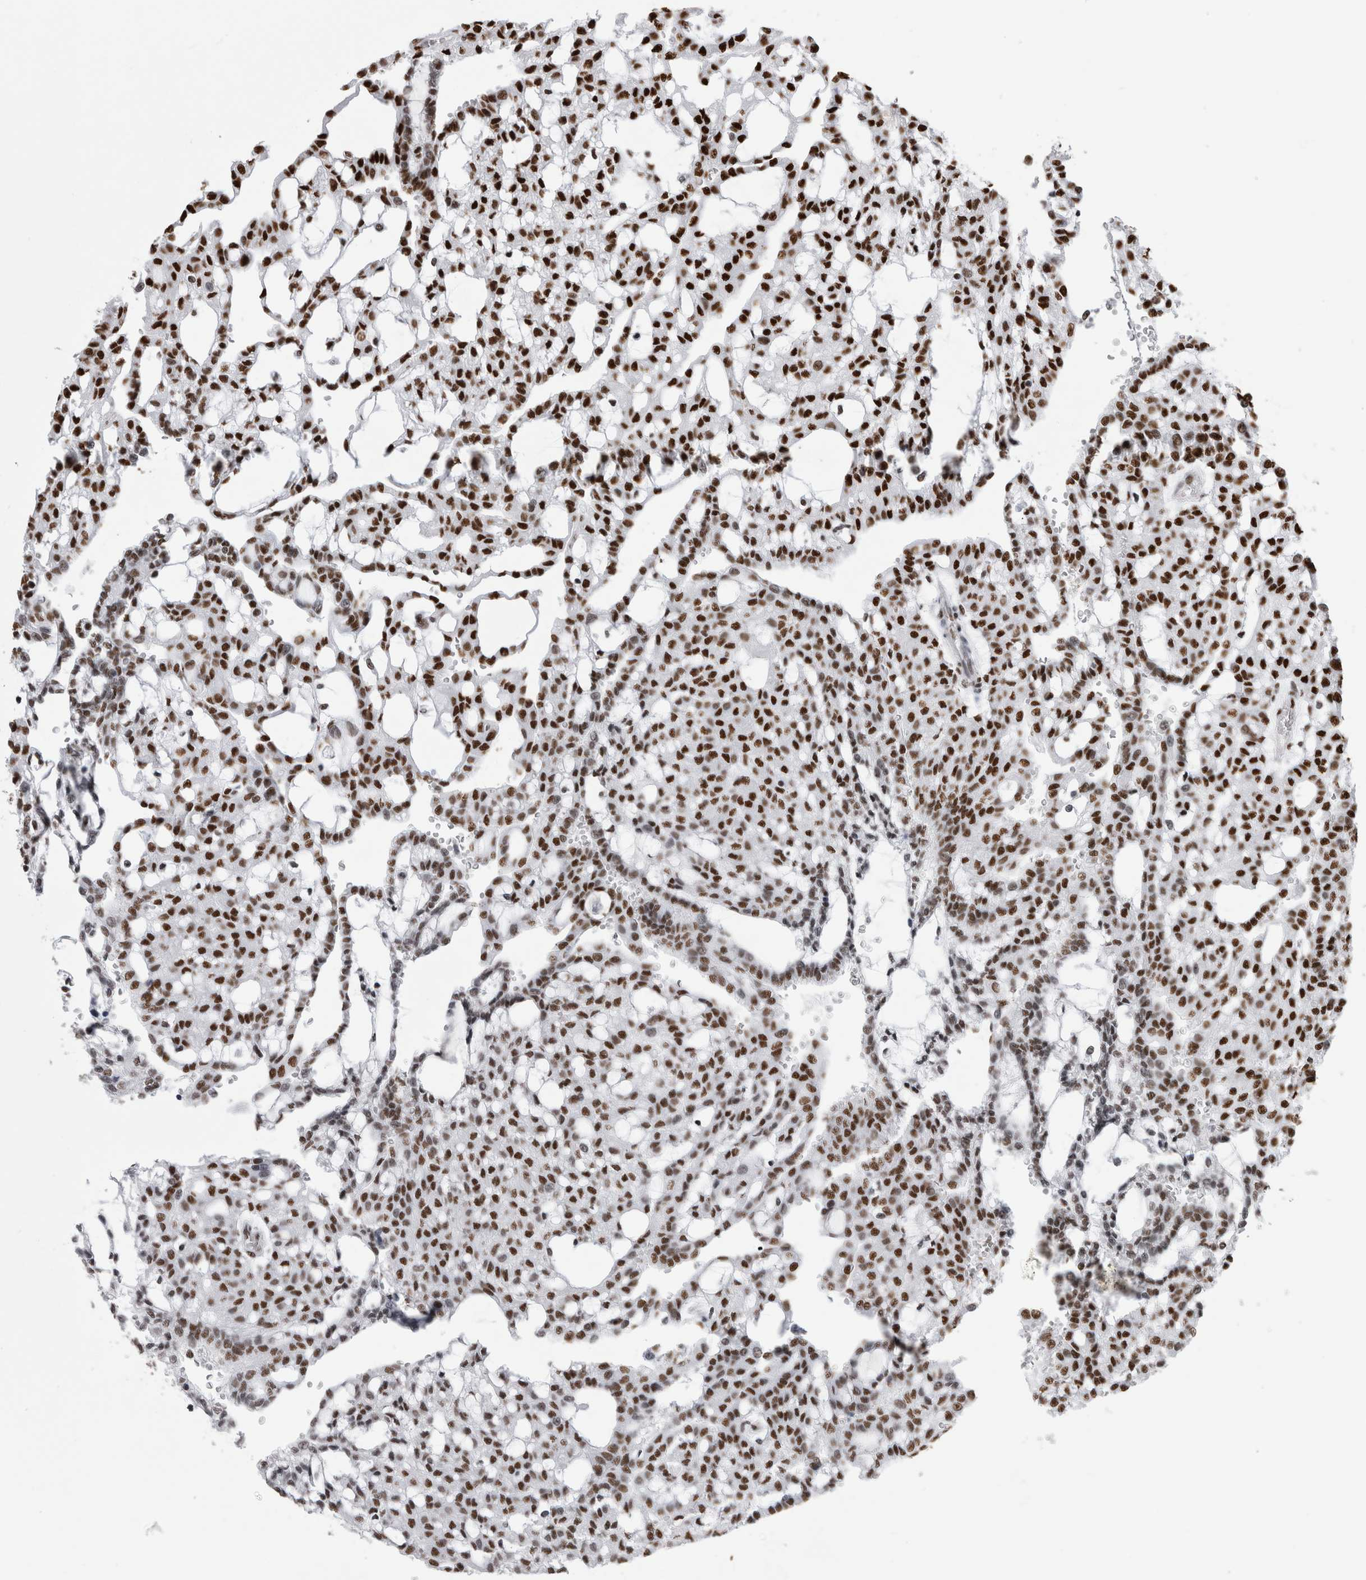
{"staining": {"intensity": "strong", "quantity": ">75%", "location": "nuclear"}, "tissue": "renal cancer", "cell_type": "Tumor cells", "image_type": "cancer", "snomed": [{"axis": "morphology", "description": "Adenocarcinoma, NOS"}, {"axis": "topography", "description": "Kidney"}], "caption": "Immunohistochemistry (IHC) photomicrograph of renal adenocarcinoma stained for a protein (brown), which exhibits high levels of strong nuclear expression in about >75% of tumor cells.", "gene": "ALPK3", "patient": {"sex": "male", "age": 63}}